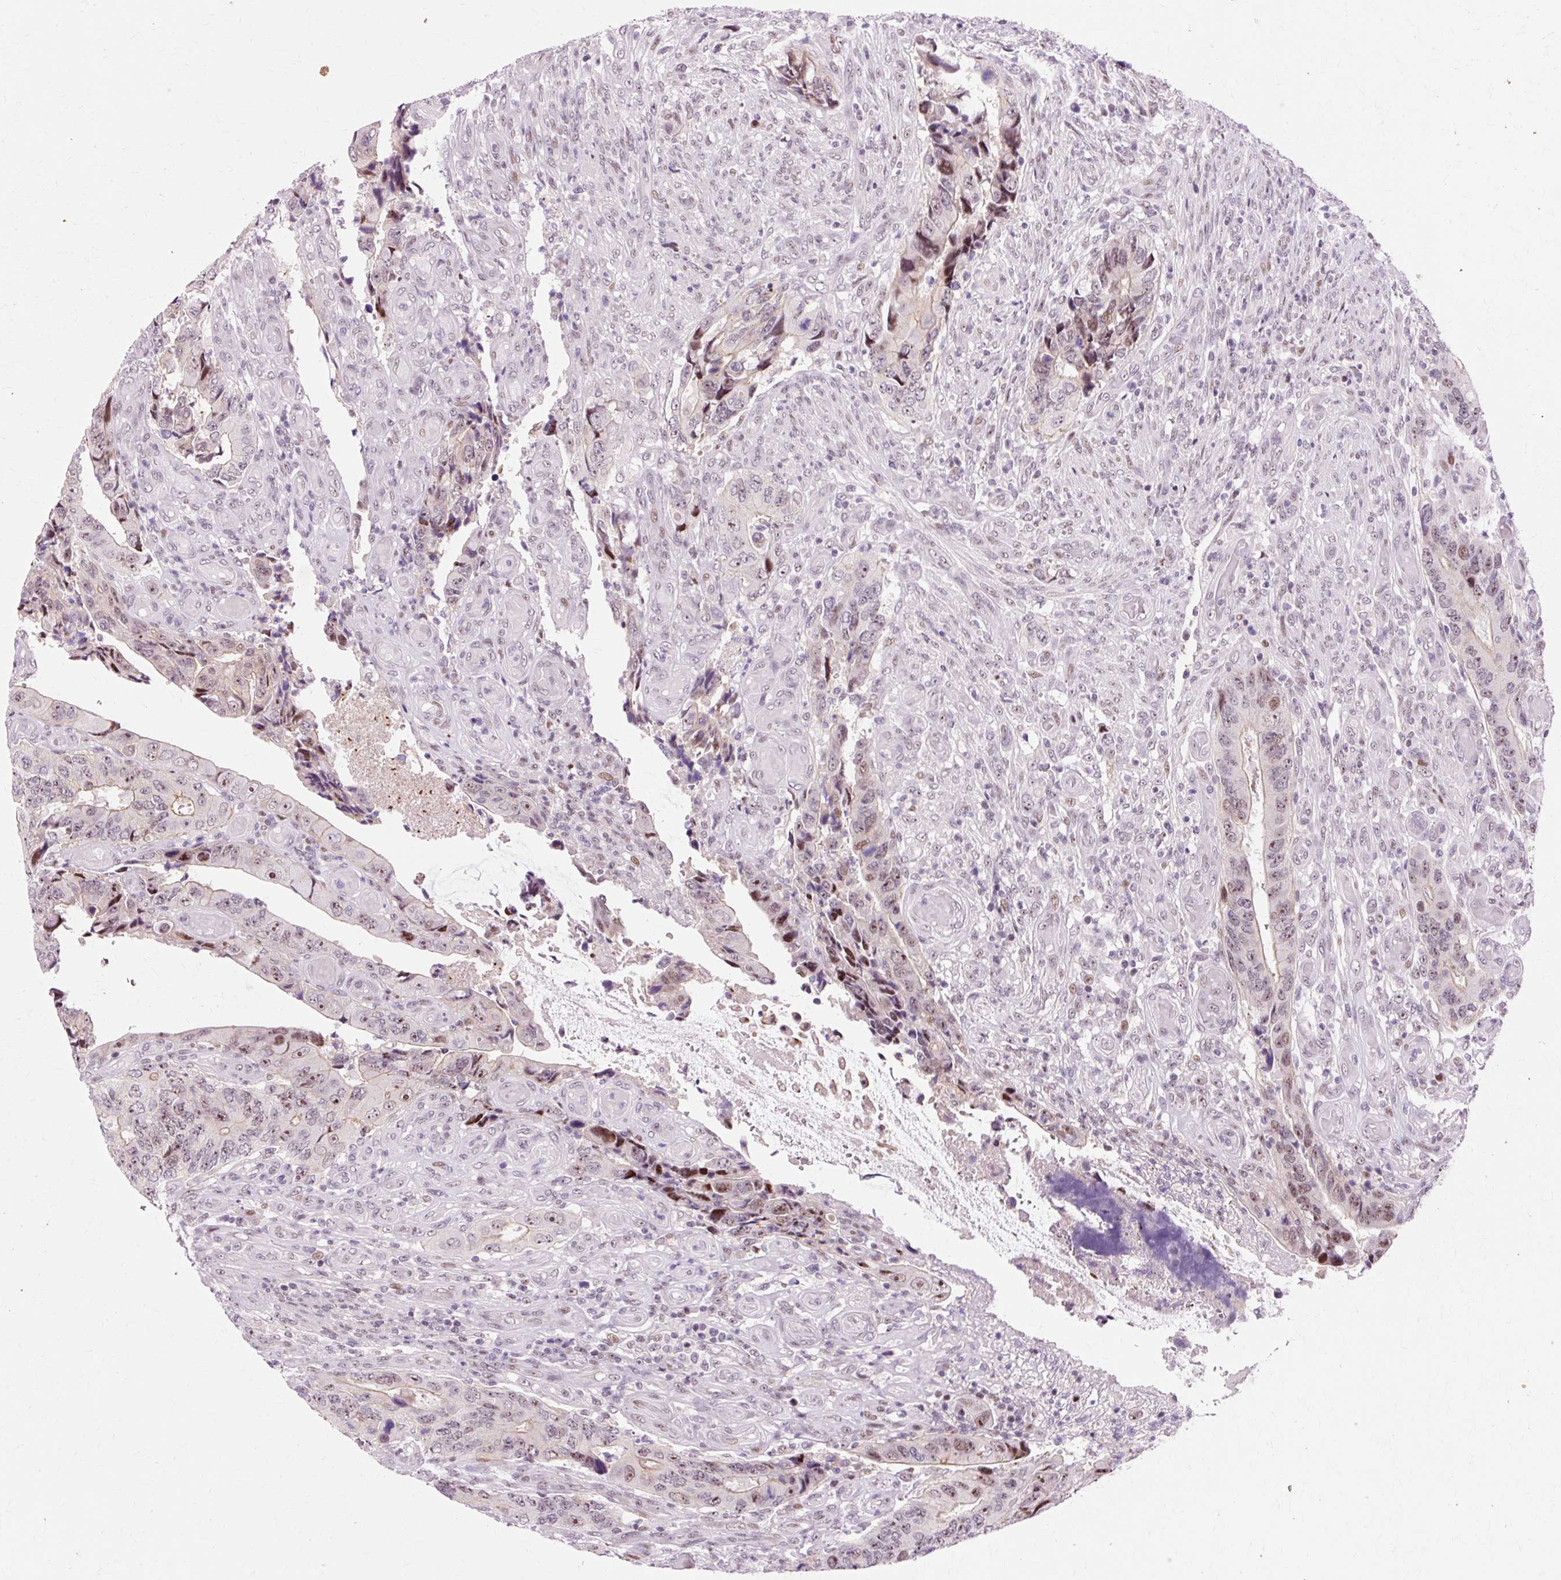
{"staining": {"intensity": "moderate", "quantity": "<25%", "location": "nuclear"}, "tissue": "colorectal cancer", "cell_type": "Tumor cells", "image_type": "cancer", "snomed": [{"axis": "morphology", "description": "Adenocarcinoma, NOS"}, {"axis": "topography", "description": "Colon"}], "caption": "A high-resolution micrograph shows immunohistochemistry staining of adenocarcinoma (colorectal), which displays moderate nuclear positivity in about <25% of tumor cells.", "gene": "MACROD2", "patient": {"sex": "male", "age": 87}}